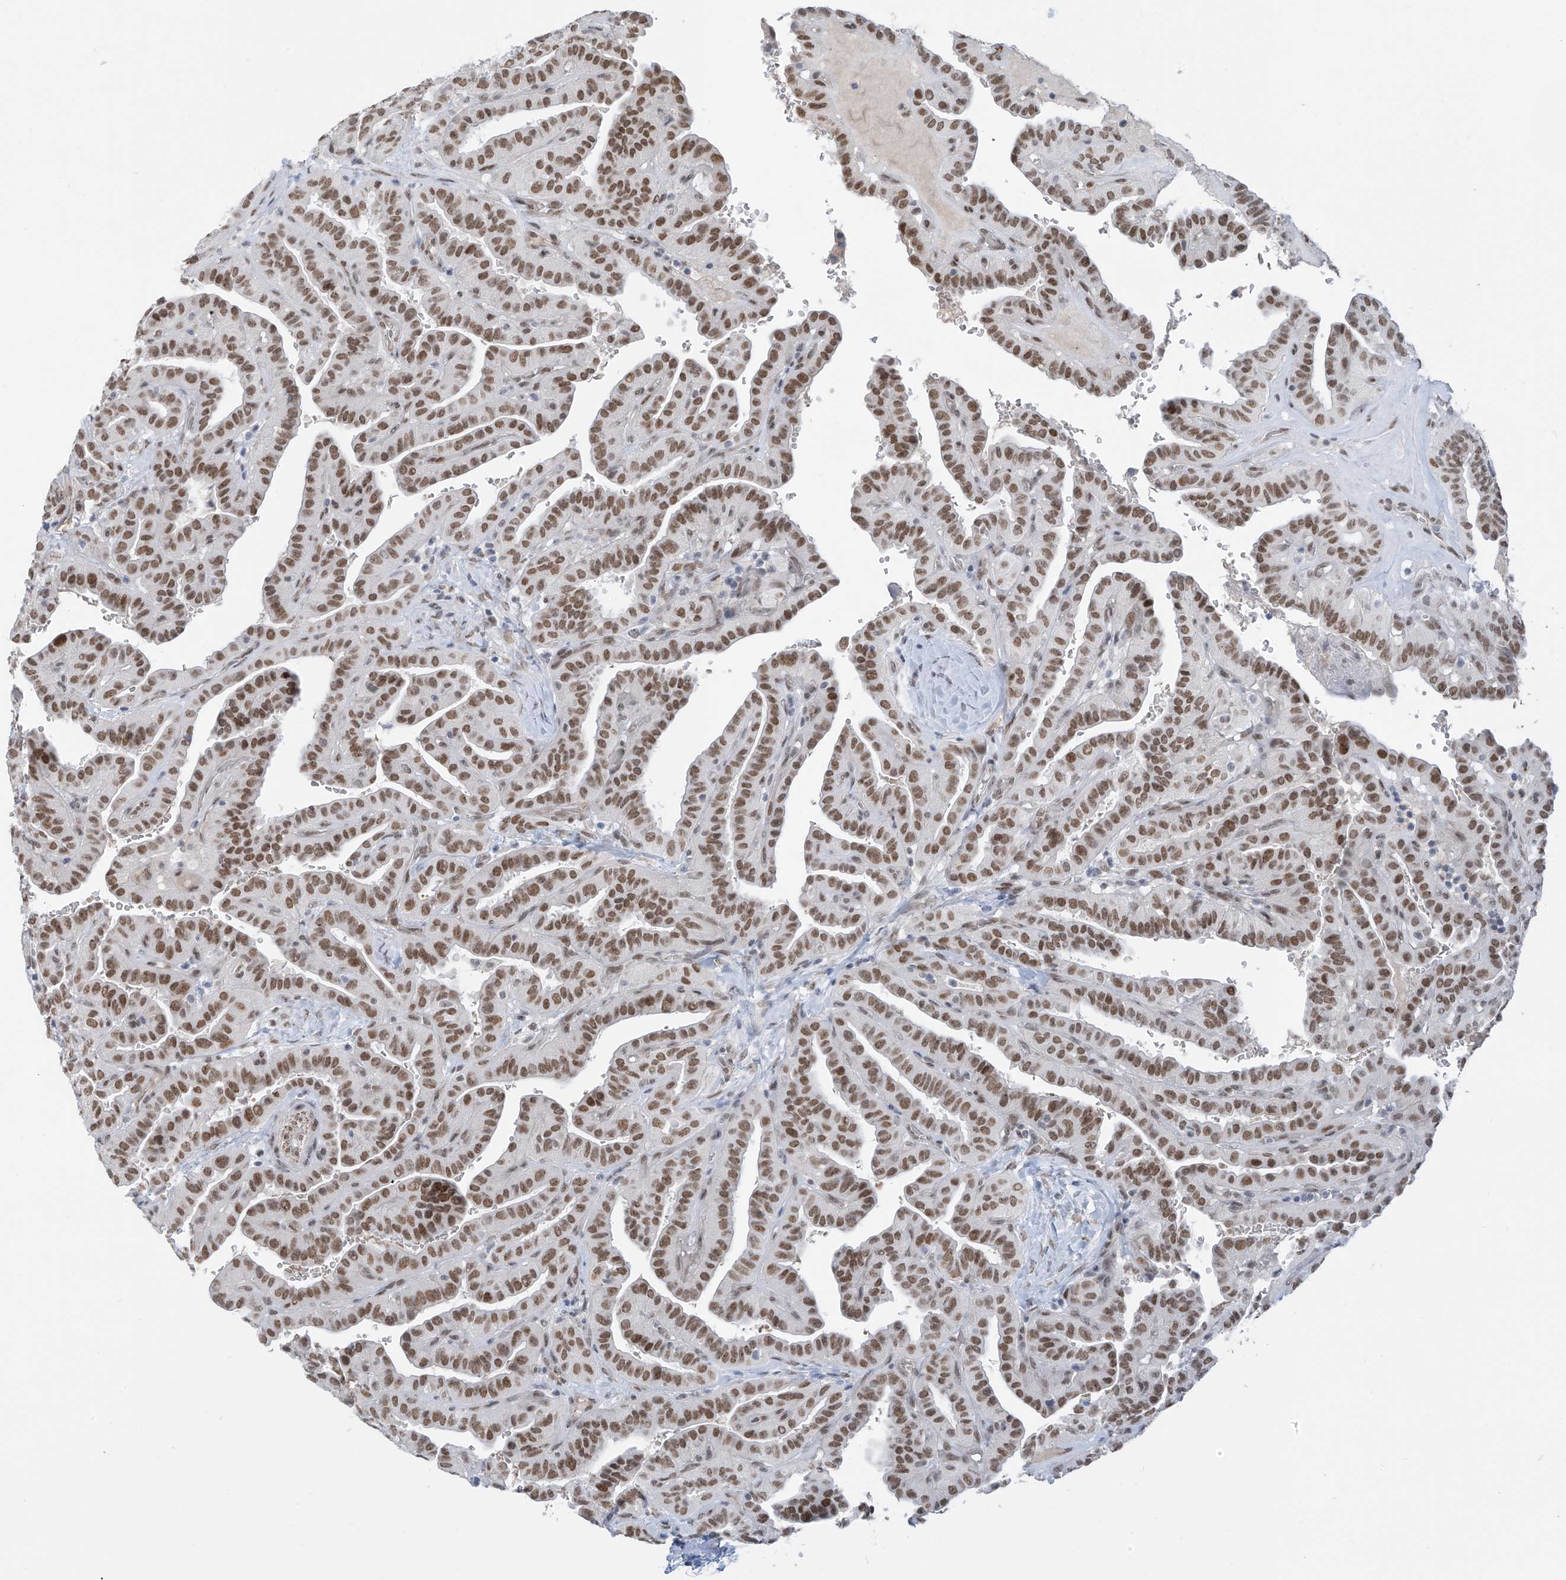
{"staining": {"intensity": "moderate", "quantity": ">75%", "location": "nuclear"}, "tissue": "thyroid cancer", "cell_type": "Tumor cells", "image_type": "cancer", "snomed": [{"axis": "morphology", "description": "Papillary adenocarcinoma, NOS"}, {"axis": "topography", "description": "Thyroid gland"}], "caption": "Thyroid cancer stained for a protein (brown) reveals moderate nuclear positive expression in about >75% of tumor cells.", "gene": "MCM9", "patient": {"sex": "male", "age": 77}}